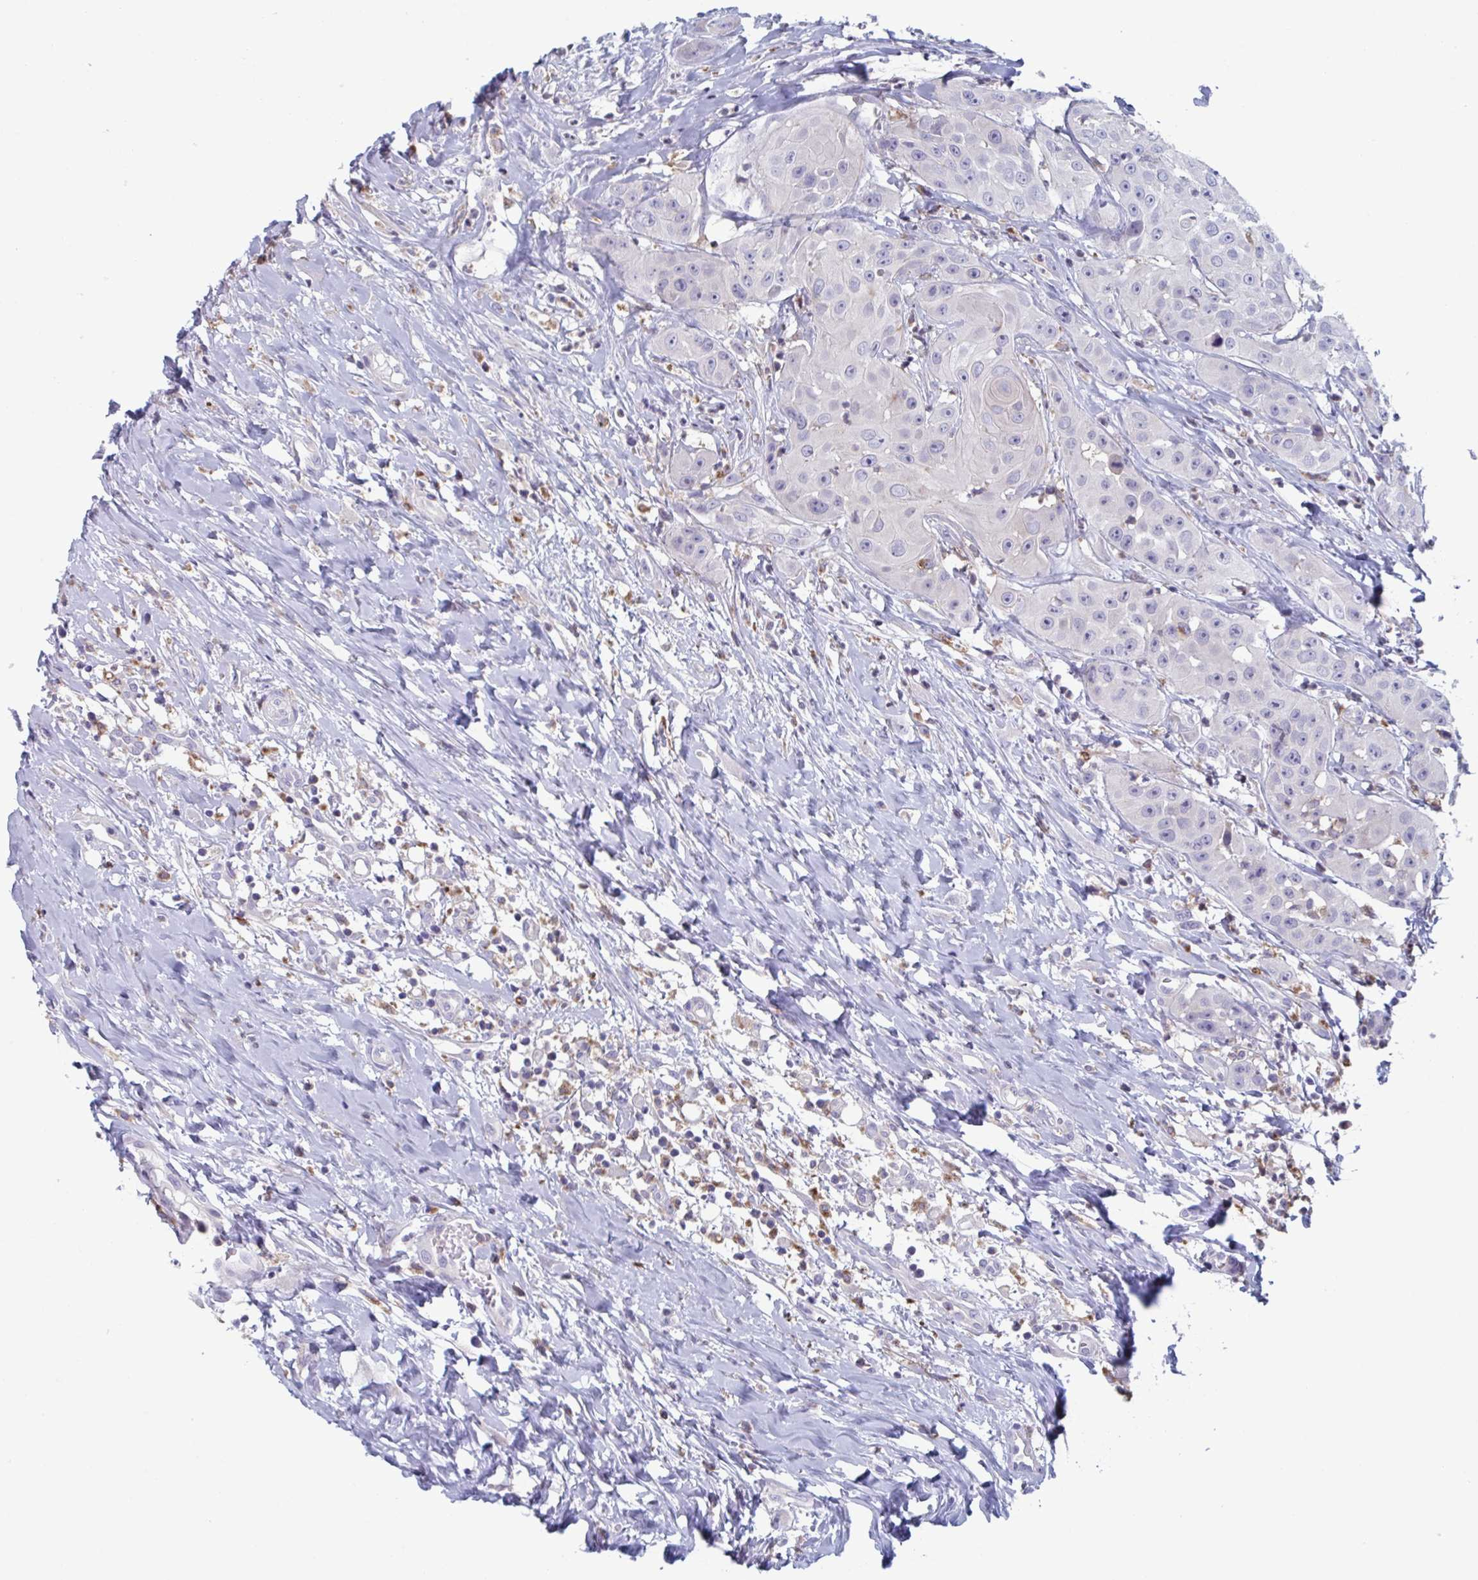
{"staining": {"intensity": "negative", "quantity": "none", "location": "none"}, "tissue": "head and neck cancer", "cell_type": "Tumor cells", "image_type": "cancer", "snomed": [{"axis": "morphology", "description": "Squamous cell carcinoma, NOS"}, {"axis": "topography", "description": "Head-Neck"}], "caption": "High power microscopy image of an immunohistochemistry histopathology image of head and neck cancer (squamous cell carcinoma), revealing no significant expression in tumor cells.", "gene": "NIPSNAP1", "patient": {"sex": "male", "age": 83}}